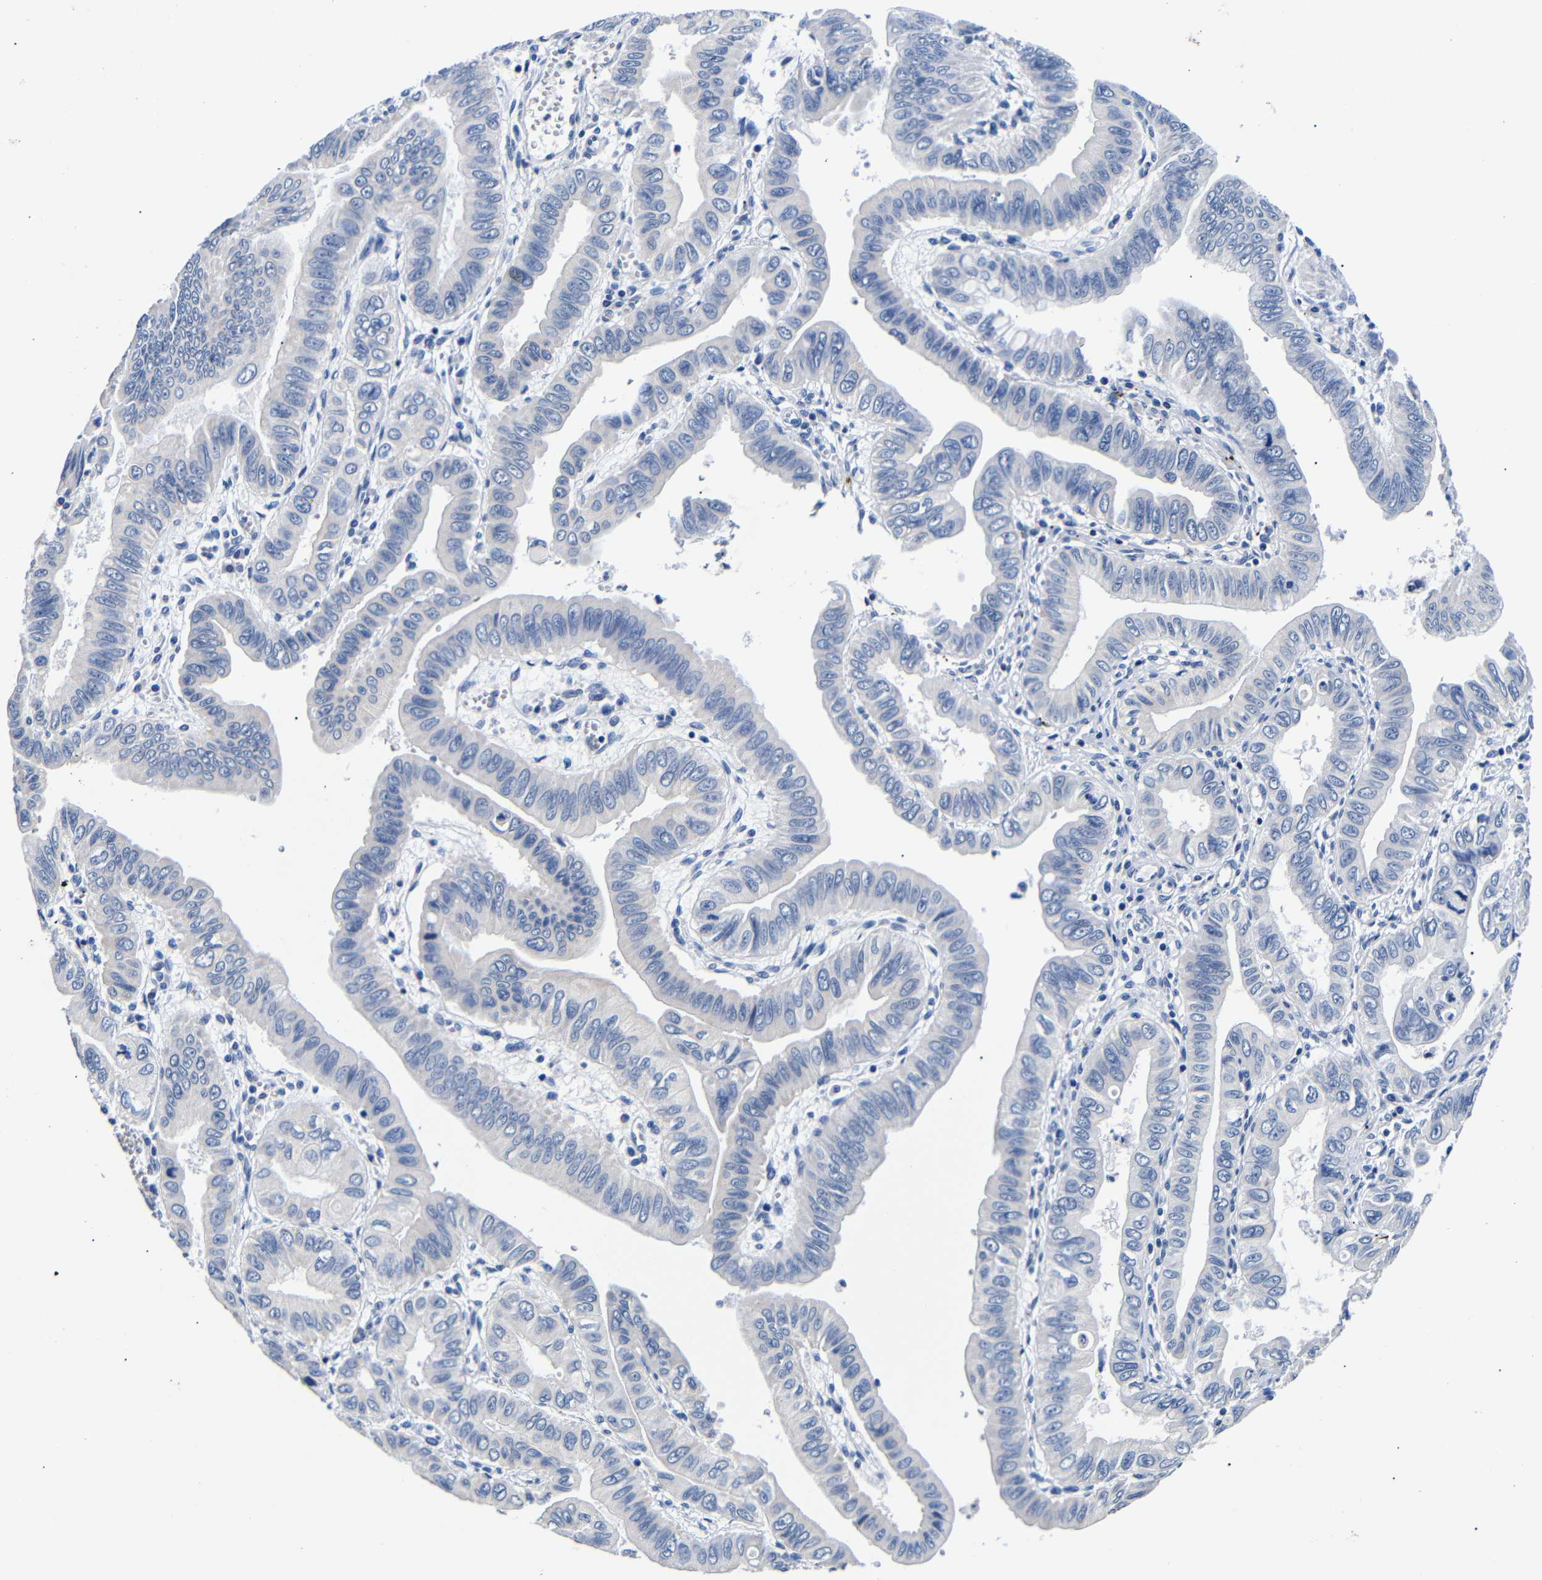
{"staining": {"intensity": "negative", "quantity": "none", "location": "none"}, "tissue": "pancreatic cancer", "cell_type": "Tumor cells", "image_type": "cancer", "snomed": [{"axis": "morphology", "description": "Normal tissue, NOS"}, {"axis": "topography", "description": "Lymph node"}], "caption": "This is an immunohistochemistry image of human pancreatic cancer. There is no positivity in tumor cells.", "gene": "GAP43", "patient": {"sex": "male", "age": 50}}